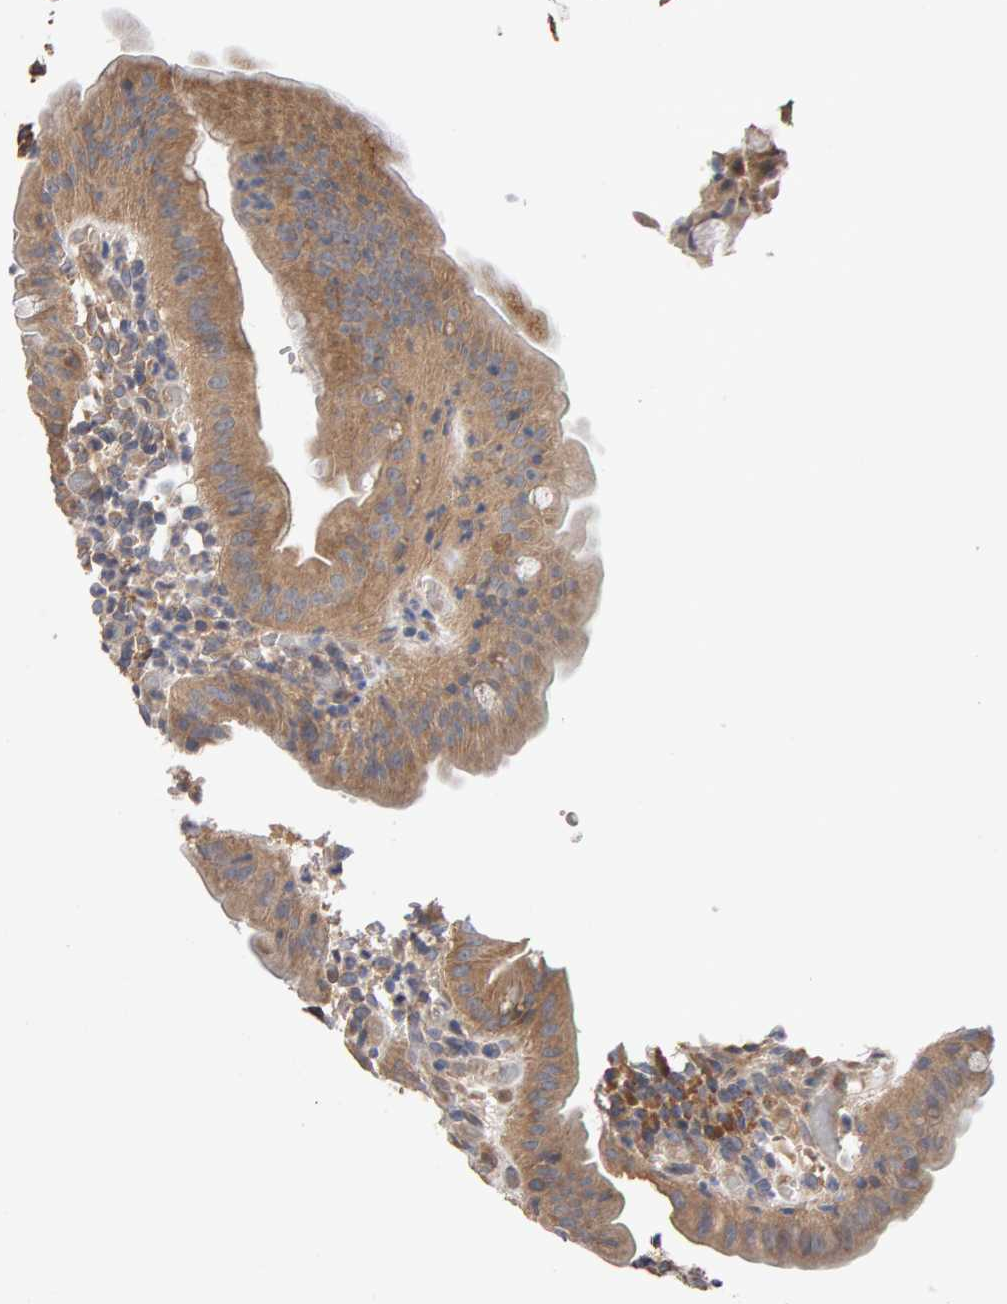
{"staining": {"intensity": "moderate", "quantity": ">75%", "location": "cytoplasmic/membranous"}, "tissue": "duodenum", "cell_type": "Glandular cells", "image_type": "normal", "snomed": [{"axis": "morphology", "description": "Normal tissue, NOS"}, {"axis": "topography", "description": "Duodenum"}], "caption": "Glandular cells reveal medium levels of moderate cytoplasmic/membranous staining in approximately >75% of cells in normal duodenum.", "gene": "RNF19A", "patient": {"sex": "male", "age": 50}}